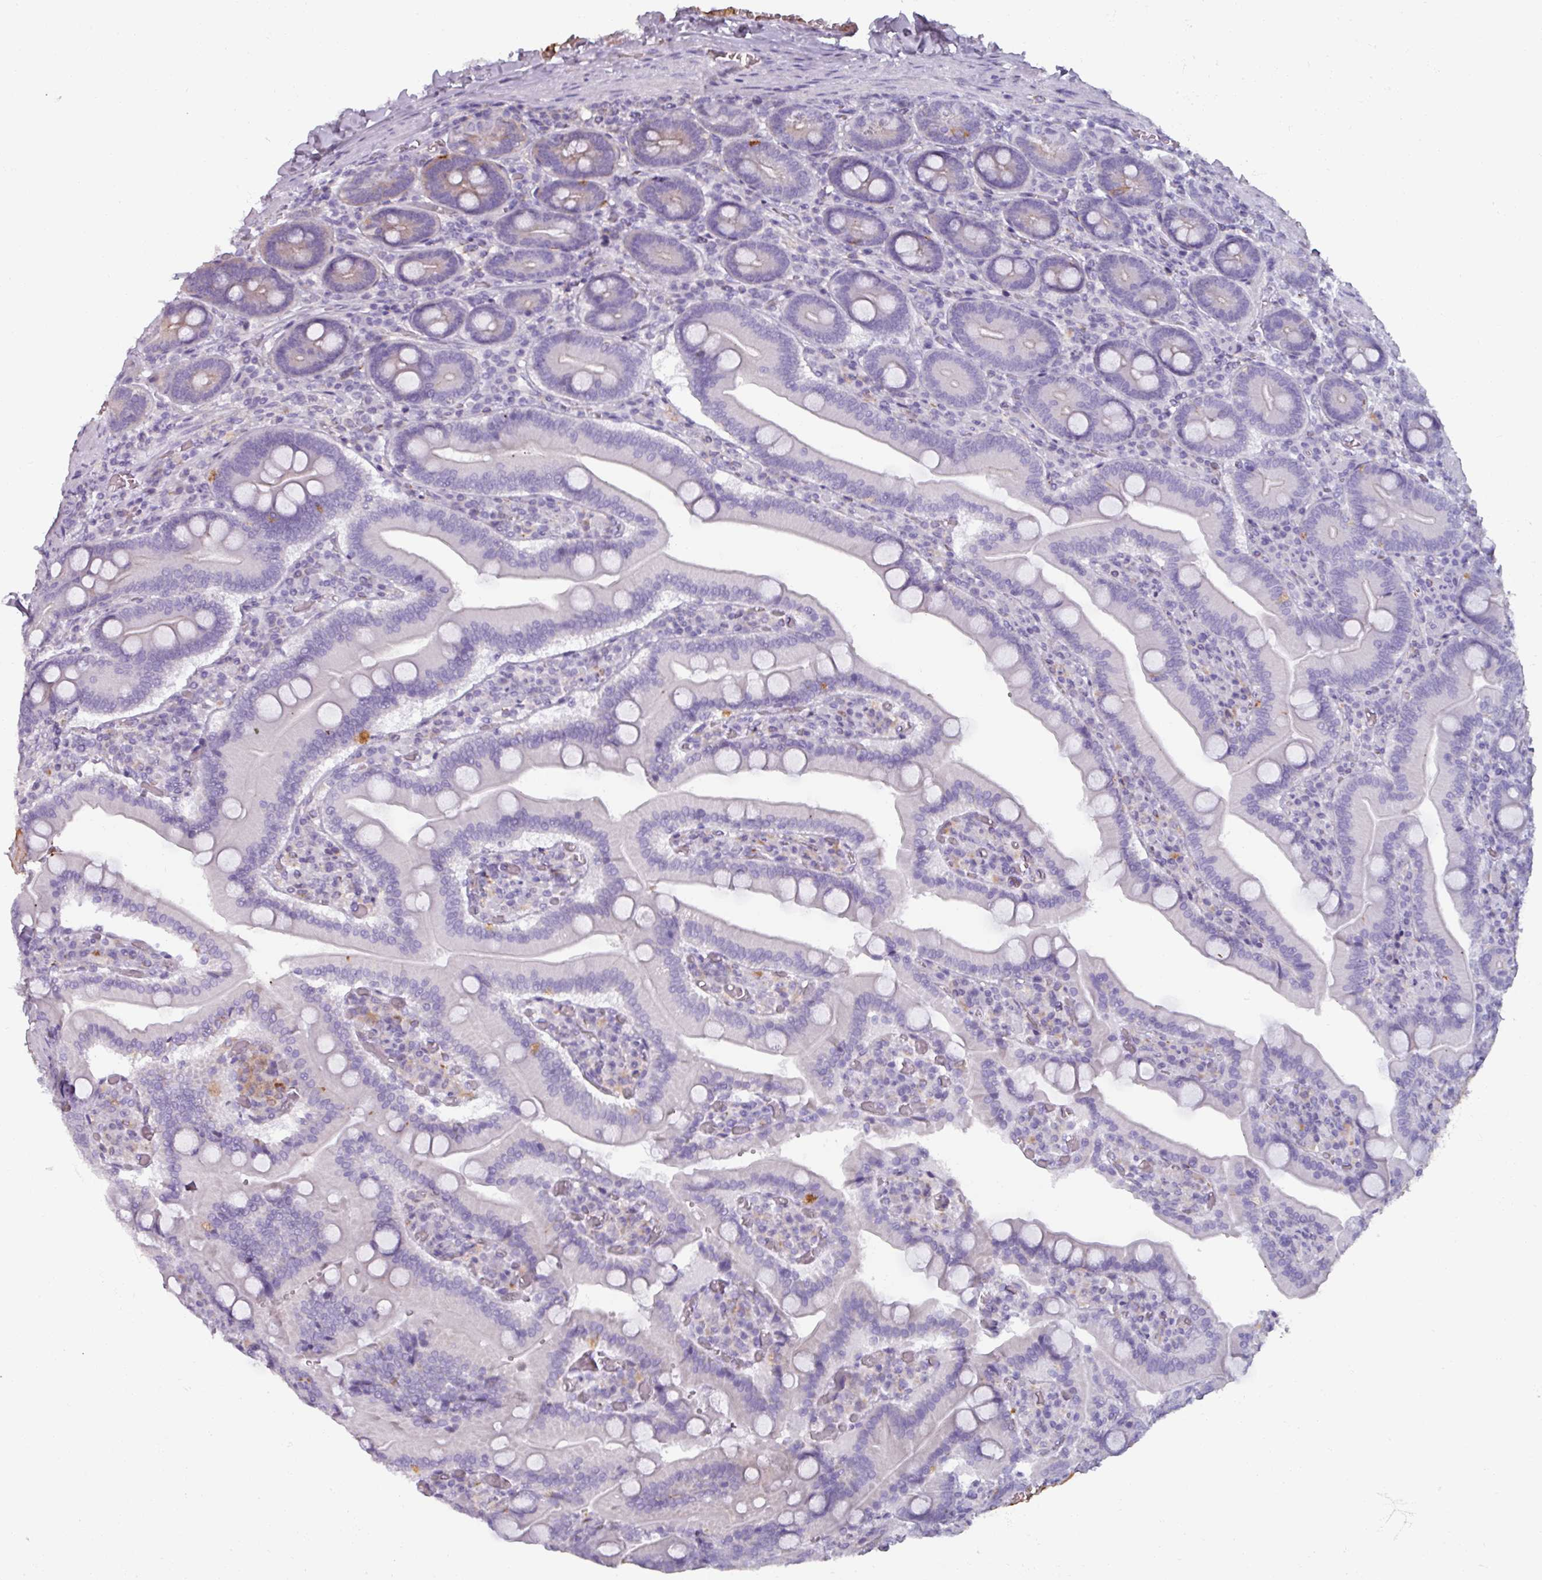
{"staining": {"intensity": "moderate", "quantity": "<25%", "location": "cytoplasmic/membranous"}, "tissue": "duodenum", "cell_type": "Glandular cells", "image_type": "normal", "snomed": [{"axis": "morphology", "description": "Normal tissue, NOS"}, {"axis": "topography", "description": "Duodenum"}], "caption": "This photomicrograph reveals immunohistochemistry (IHC) staining of normal duodenum, with low moderate cytoplasmic/membranous staining in approximately <25% of glandular cells.", "gene": "SPESP1", "patient": {"sex": "female", "age": 62}}